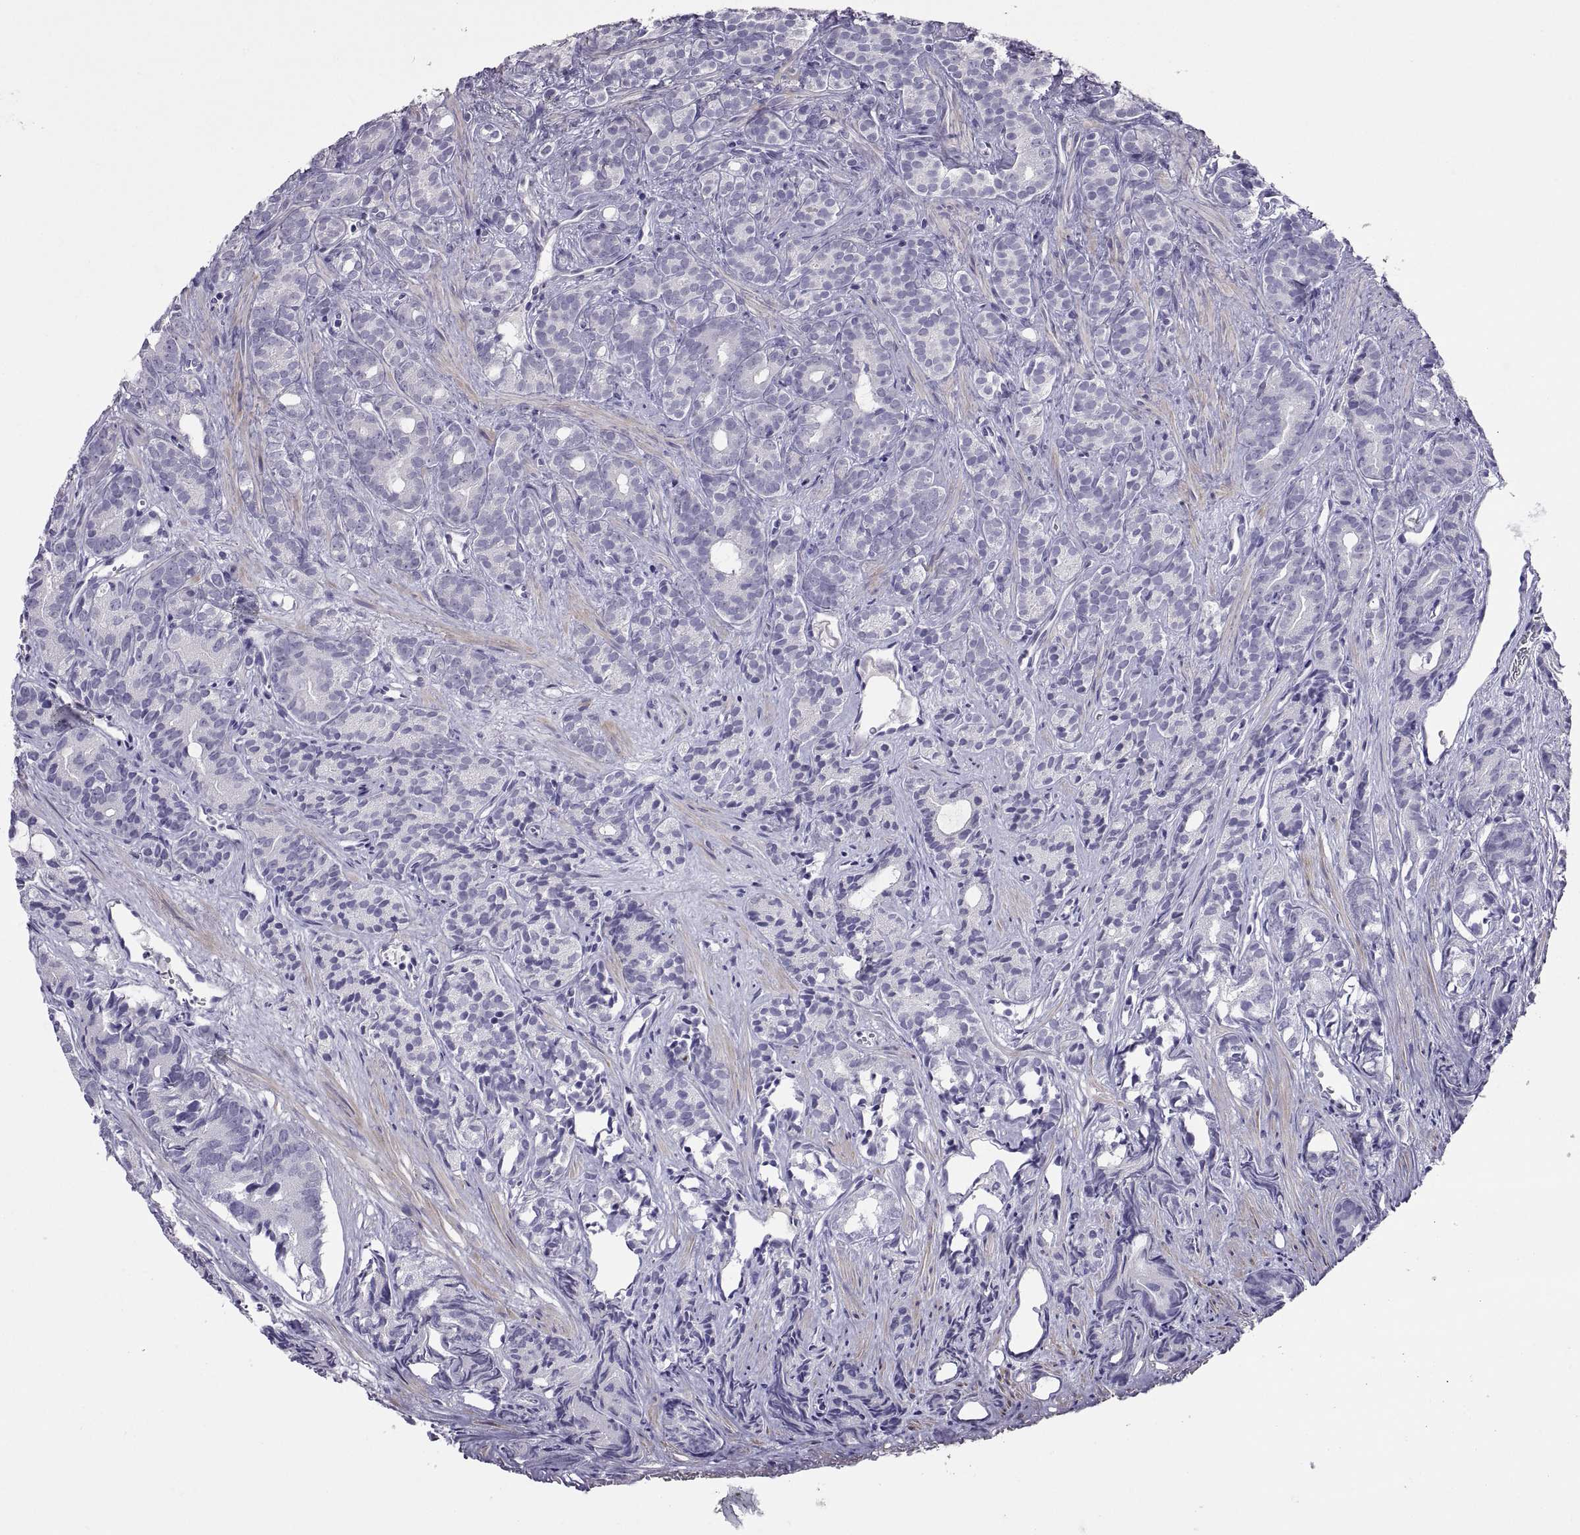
{"staining": {"intensity": "negative", "quantity": "none", "location": "none"}, "tissue": "prostate cancer", "cell_type": "Tumor cells", "image_type": "cancer", "snomed": [{"axis": "morphology", "description": "Adenocarcinoma, High grade"}, {"axis": "topography", "description": "Prostate"}], "caption": "Histopathology image shows no protein staining in tumor cells of prostate cancer (high-grade adenocarcinoma) tissue.", "gene": "RGS20", "patient": {"sex": "male", "age": 84}}